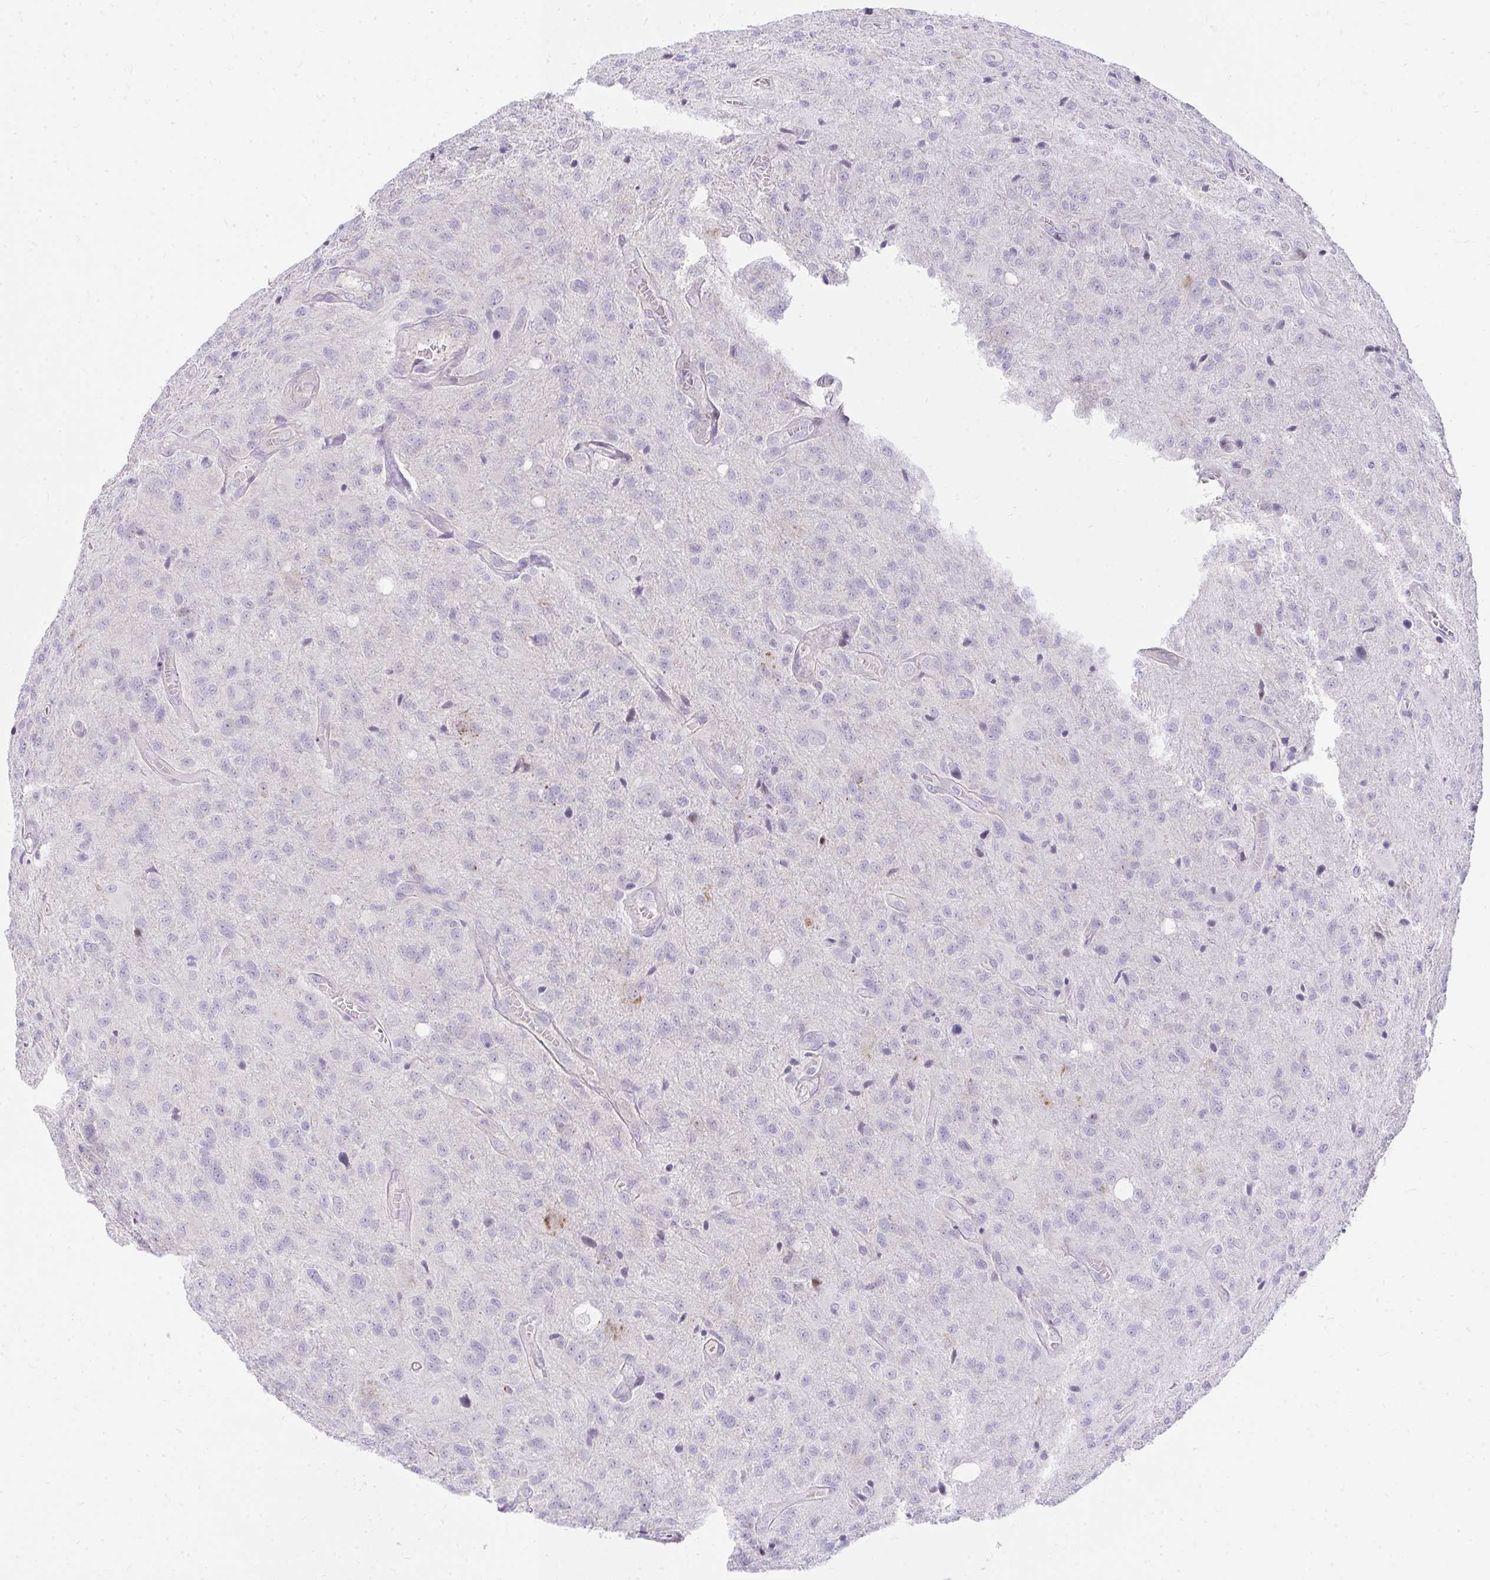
{"staining": {"intensity": "negative", "quantity": "none", "location": "none"}, "tissue": "glioma", "cell_type": "Tumor cells", "image_type": "cancer", "snomed": [{"axis": "morphology", "description": "Glioma, malignant, Low grade"}, {"axis": "topography", "description": "Brain"}], "caption": "Human glioma stained for a protein using IHC displays no expression in tumor cells.", "gene": "LRRC36", "patient": {"sex": "male", "age": 66}}